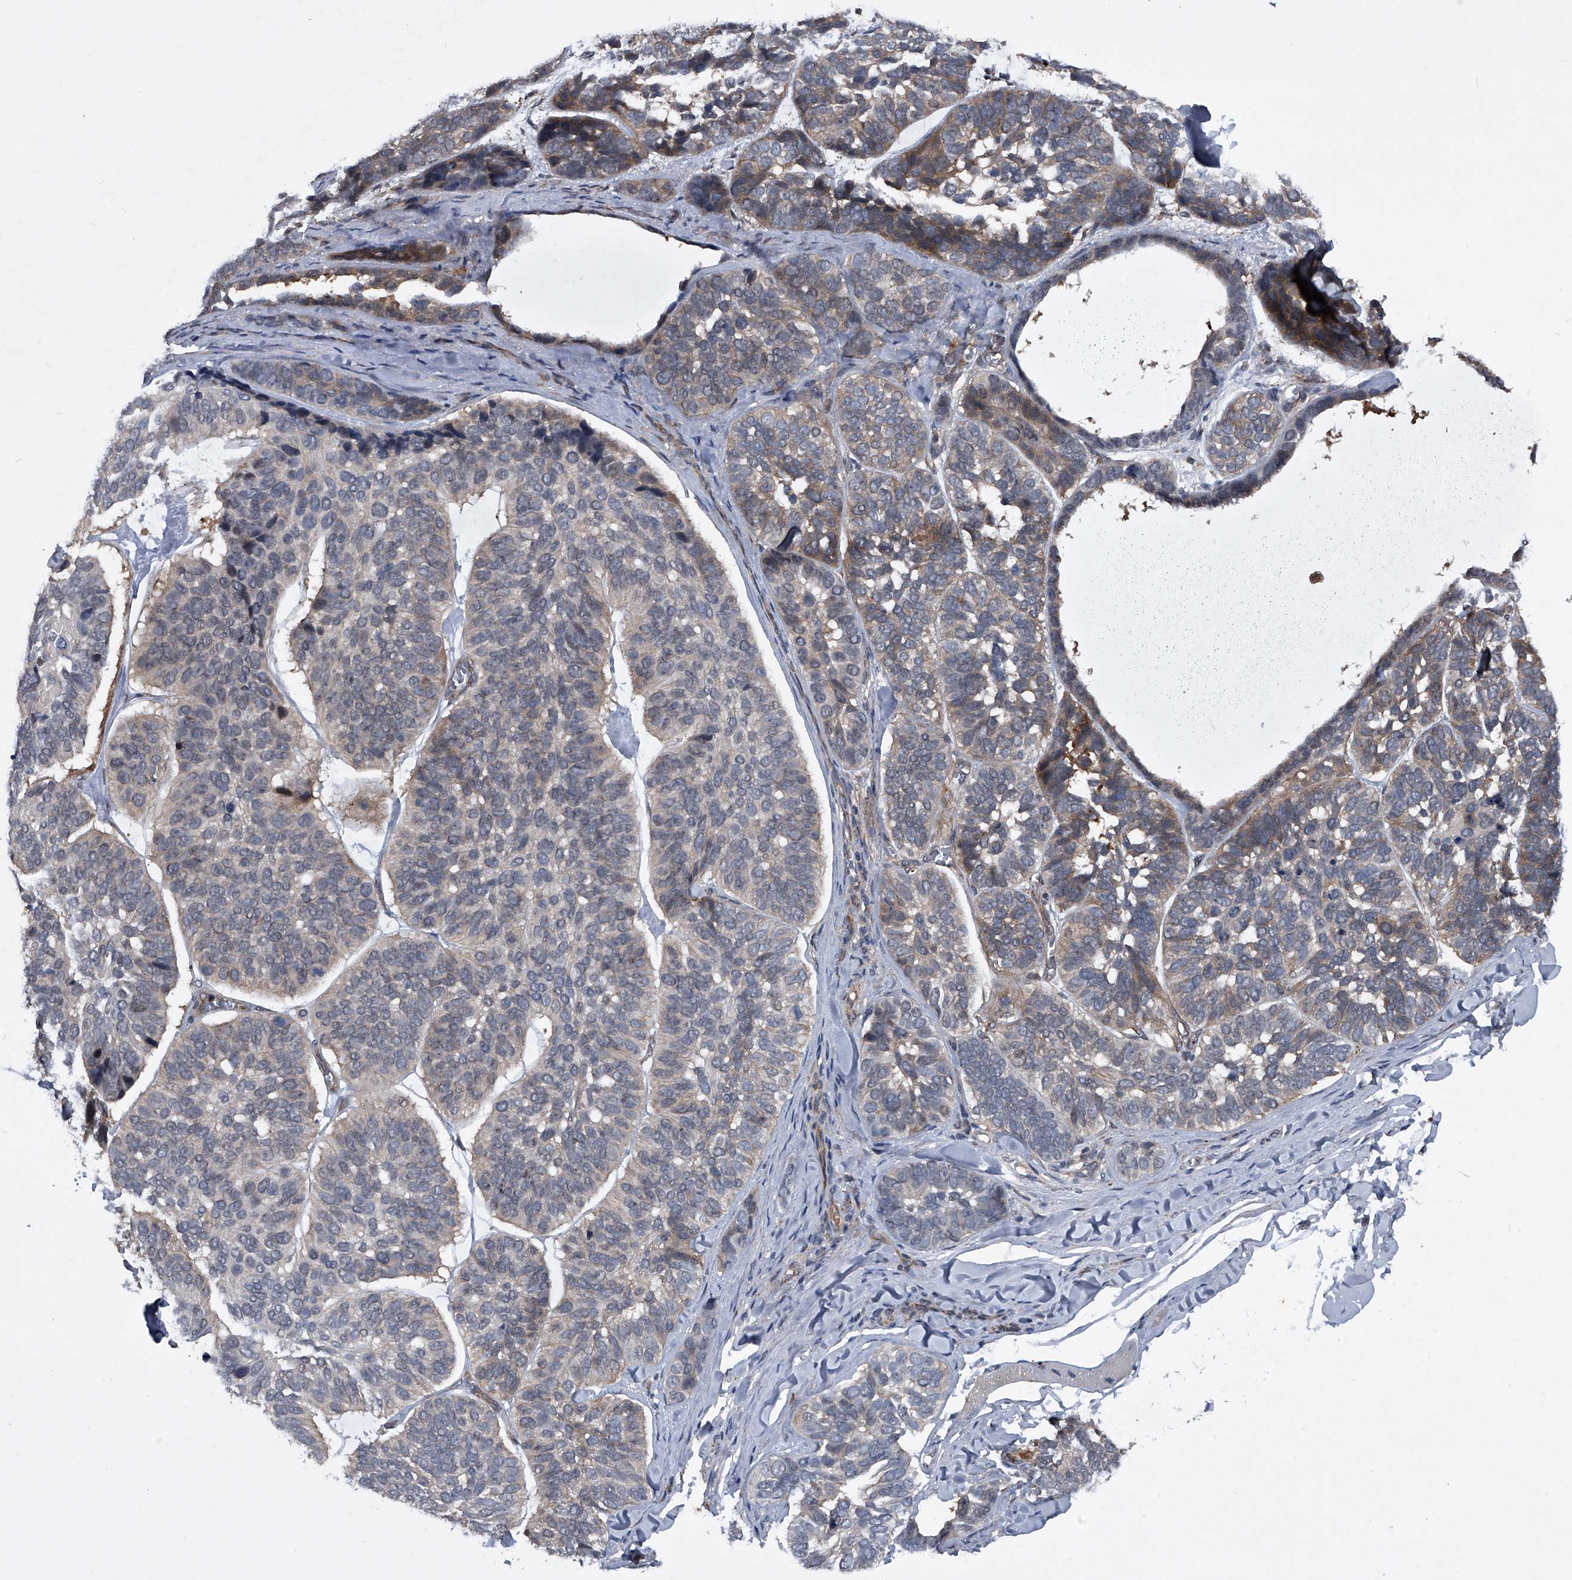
{"staining": {"intensity": "weak", "quantity": "25%-75%", "location": "cytoplasmic/membranous"}, "tissue": "skin cancer", "cell_type": "Tumor cells", "image_type": "cancer", "snomed": [{"axis": "morphology", "description": "Basal cell carcinoma"}, {"axis": "topography", "description": "Skin"}], "caption": "IHC of human skin basal cell carcinoma reveals low levels of weak cytoplasmic/membranous positivity in approximately 25%-75% of tumor cells.", "gene": "MAPKAP1", "patient": {"sex": "male", "age": 62}}